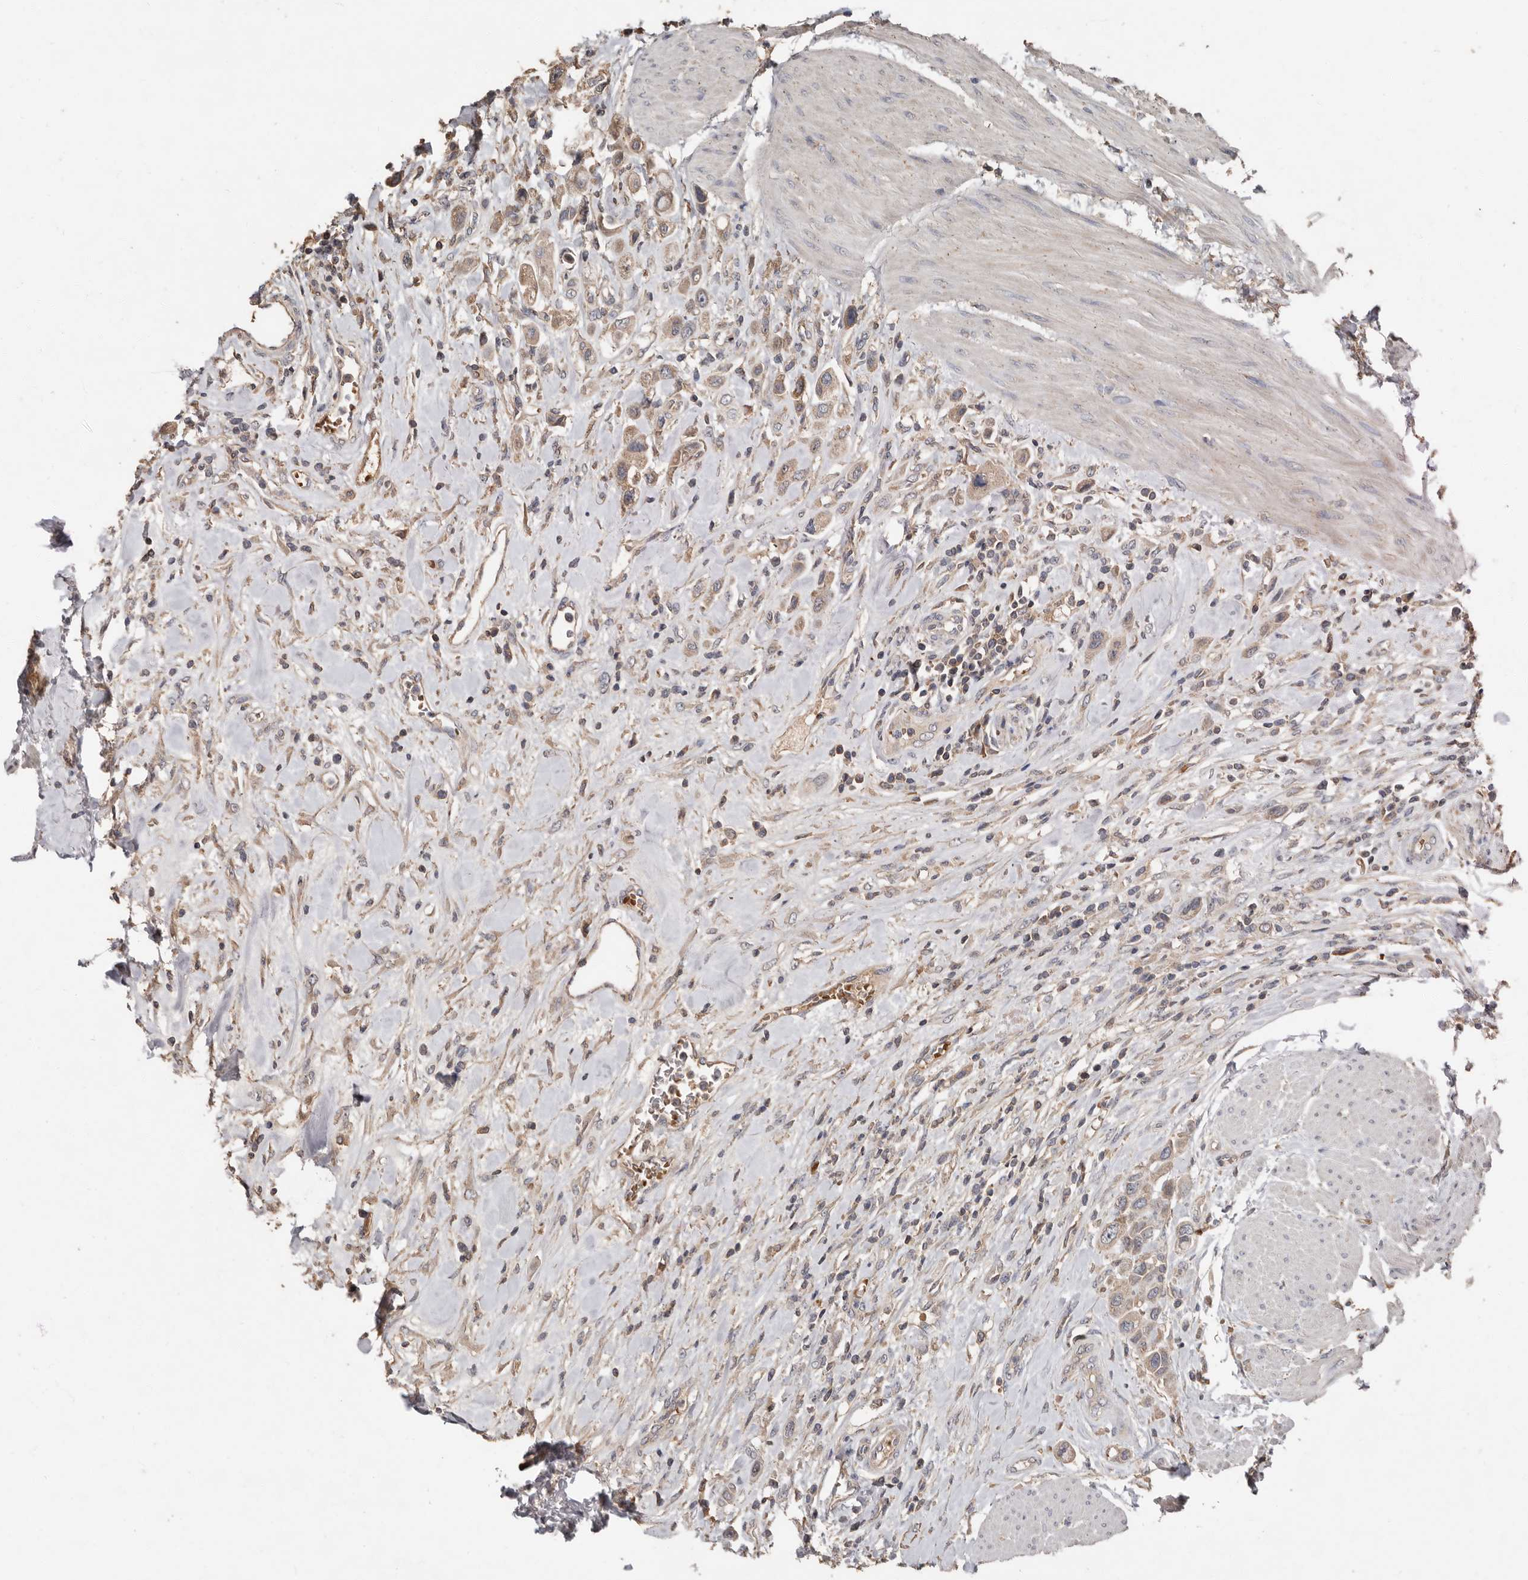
{"staining": {"intensity": "weak", "quantity": "25%-75%", "location": "cytoplasmic/membranous"}, "tissue": "urothelial cancer", "cell_type": "Tumor cells", "image_type": "cancer", "snomed": [{"axis": "morphology", "description": "Urothelial carcinoma, High grade"}, {"axis": "topography", "description": "Urinary bladder"}], "caption": "An immunohistochemistry image of tumor tissue is shown. Protein staining in brown labels weak cytoplasmic/membranous positivity in urothelial carcinoma (high-grade) within tumor cells.", "gene": "KIF26B", "patient": {"sex": "male", "age": 50}}